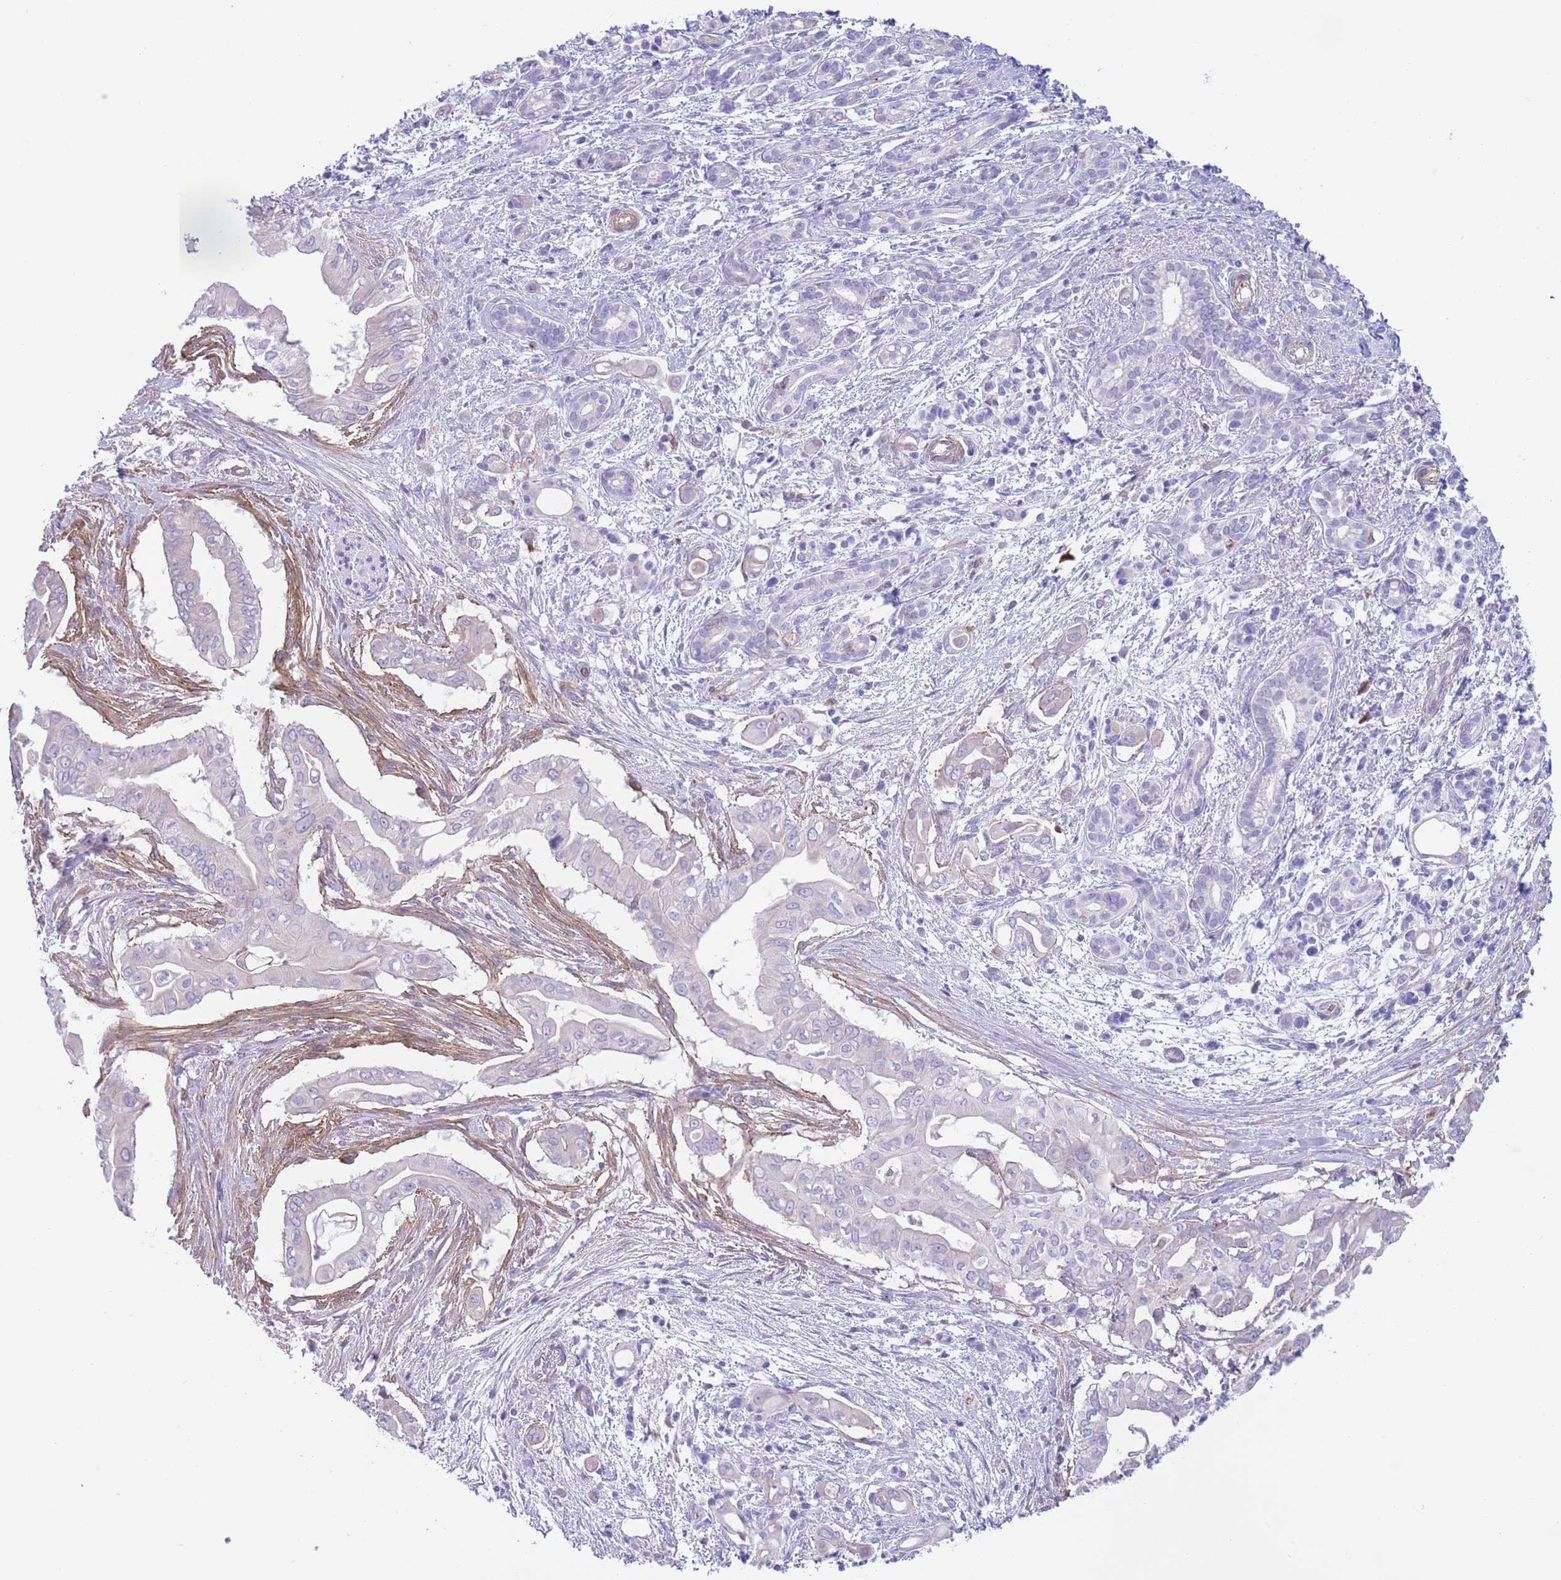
{"staining": {"intensity": "negative", "quantity": "none", "location": "none"}, "tissue": "pancreatic cancer", "cell_type": "Tumor cells", "image_type": "cancer", "snomed": [{"axis": "morphology", "description": "Adenocarcinoma, NOS"}, {"axis": "topography", "description": "Pancreas"}], "caption": "Tumor cells are negative for brown protein staining in pancreatic cancer (adenocarcinoma).", "gene": "LDB3", "patient": {"sex": "male", "age": 71}}